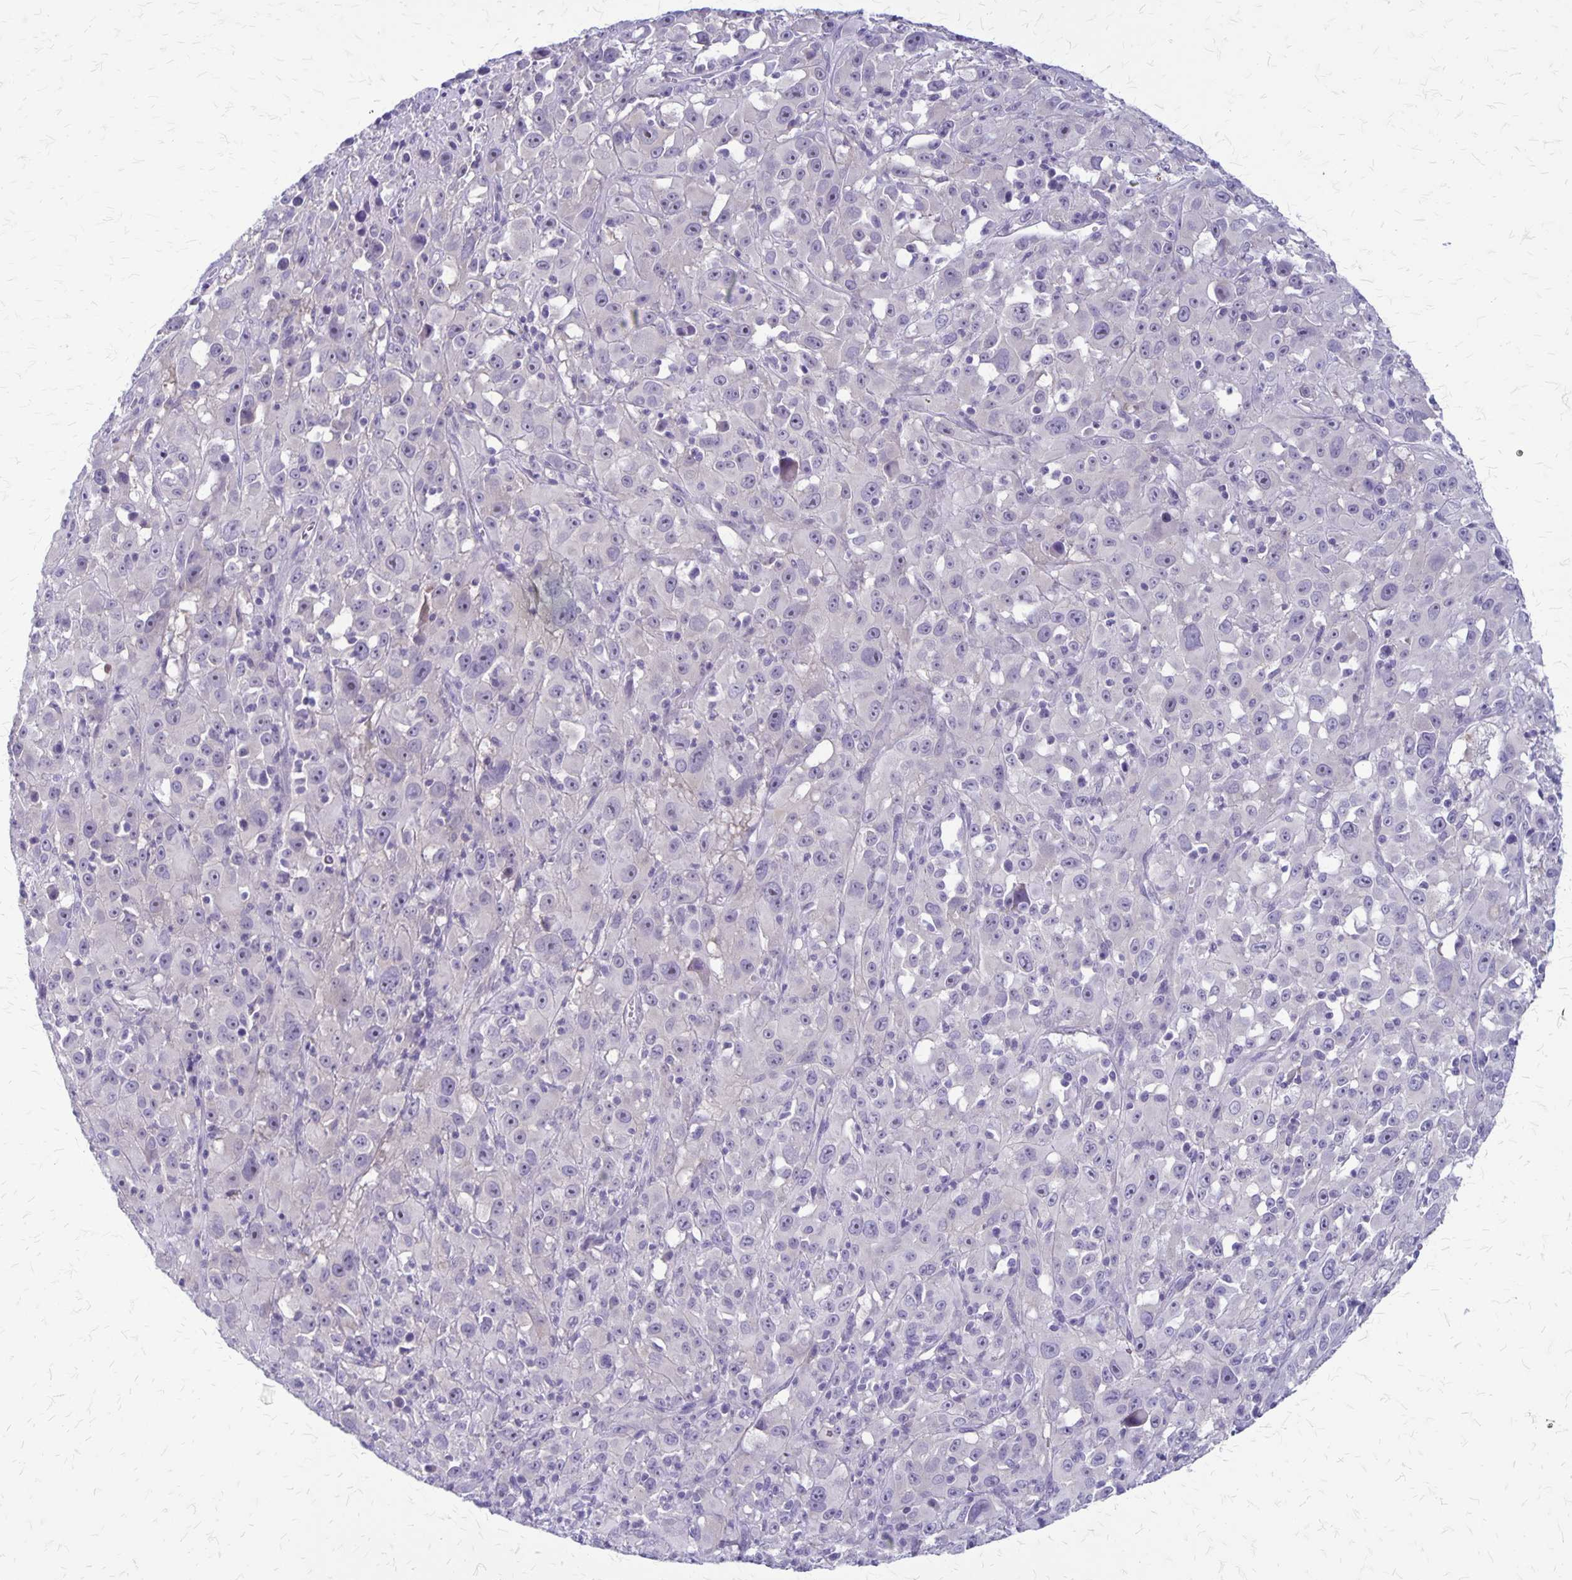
{"staining": {"intensity": "negative", "quantity": "none", "location": "none"}, "tissue": "melanoma", "cell_type": "Tumor cells", "image_type": "cancer", "snomed": [{"axis": "morphology", "description": "Malignant melanoma, Metastatic site"}, {"axis": "topography", "description": "Soft tissue"}], "caption": "Image shows no protein expression in tumor cells of malignant melanoma (metastatic site) tissue. (Brightfield microscopy of DAB IHC at high magnification).", "gene": "PLXNB3", "patient": {"sex": "male", "age": 50}}